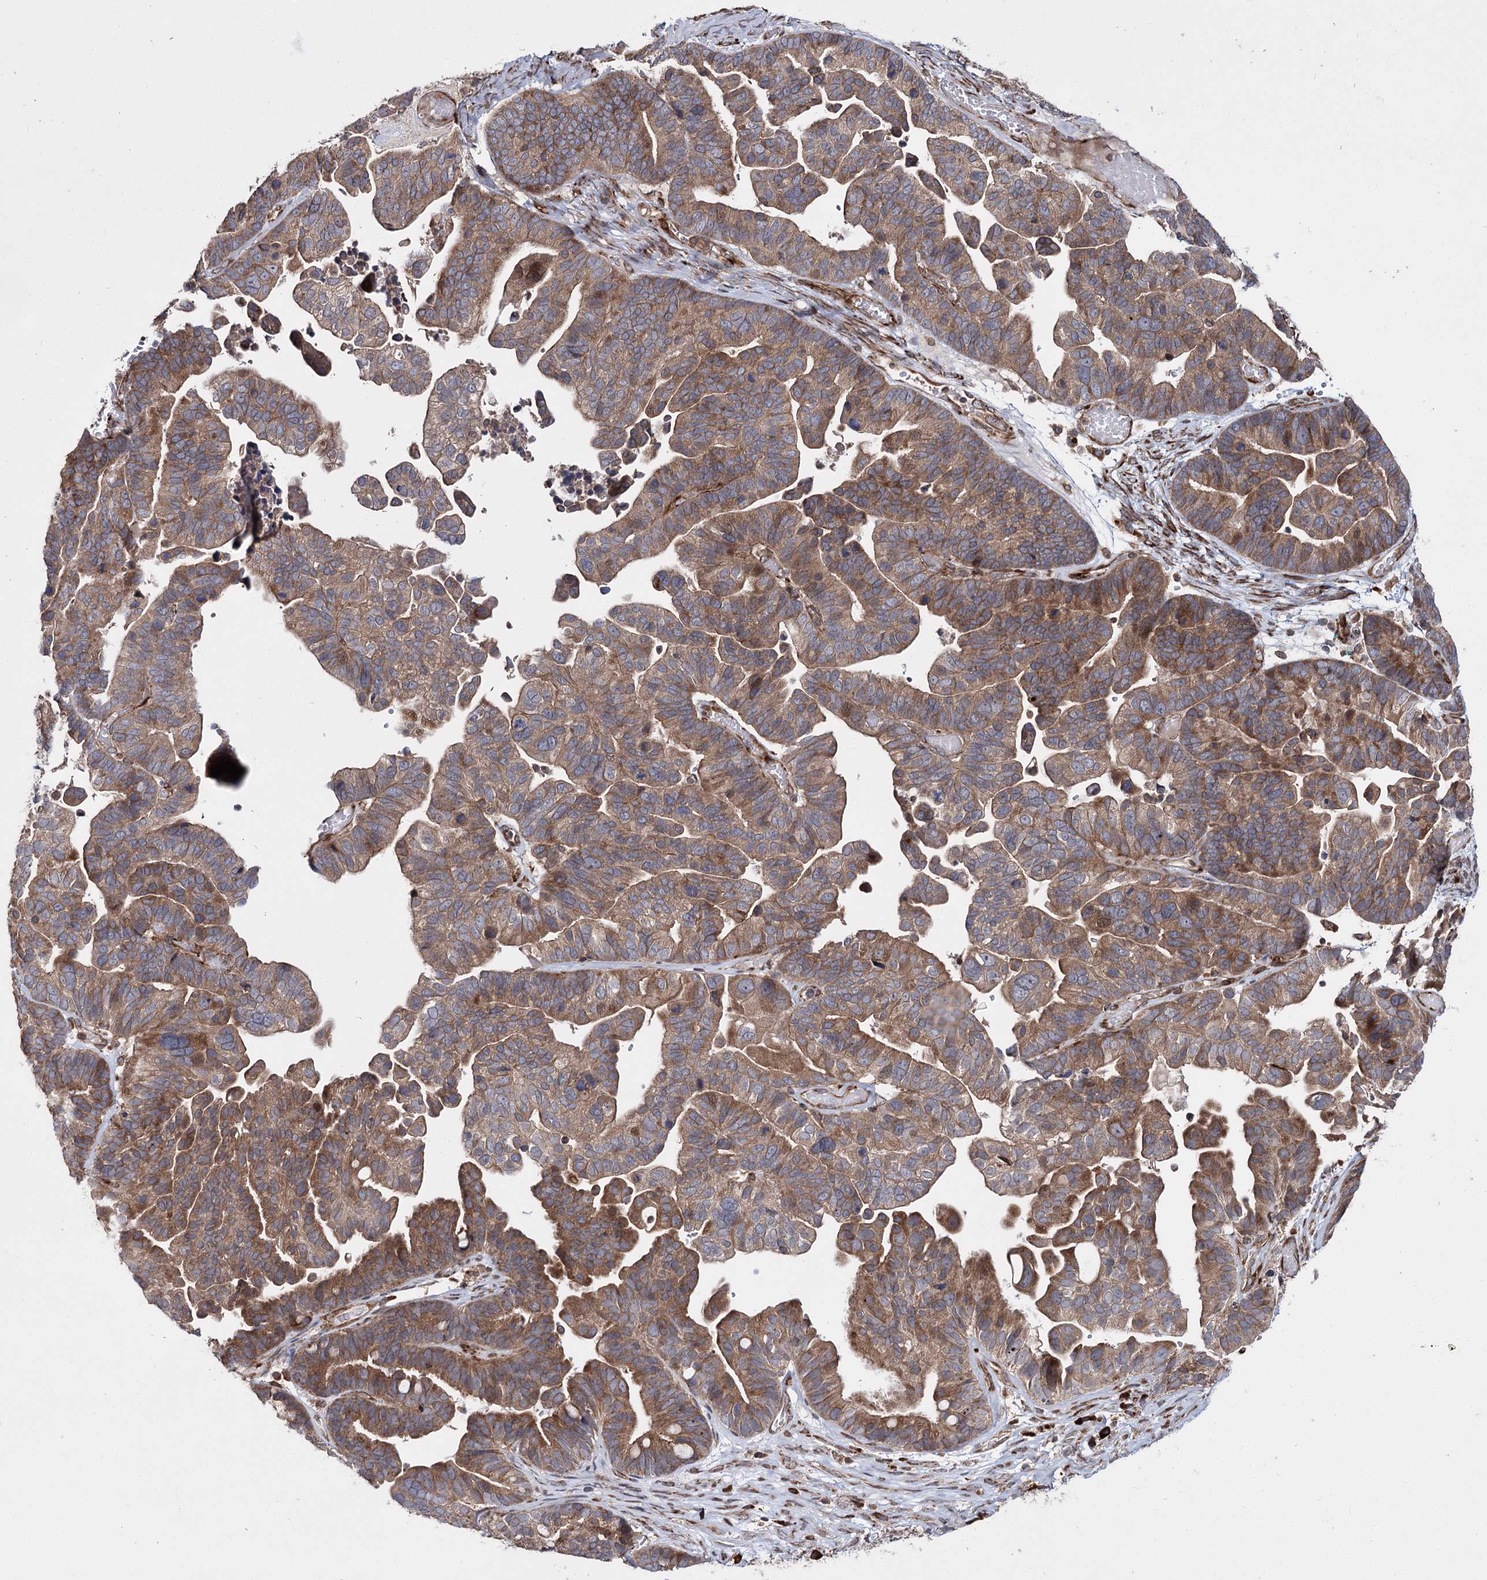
{"staining": {"intensity": "moderate", "quantity": ">75%", "location": "cytoplasmic/membranous"}, "tissue": "ovarian cancer", "cell_type": "Tumor cells", "image_type": "cancer", "snomed": [{"axis": "morphology", "description": "Cystadenocarcinoma, serous, NOS"}, {"axis": "topography", "description": "Ovary"}], "caption": "The immunohistochemical stain labels moderate cytoplasmic/membranous staining in tumor cells of ovarian cancer (serous cystadenocarcinoma) tissue.", "gene": "HECTD2", "patient": {"sex": "female", "age": 56}}